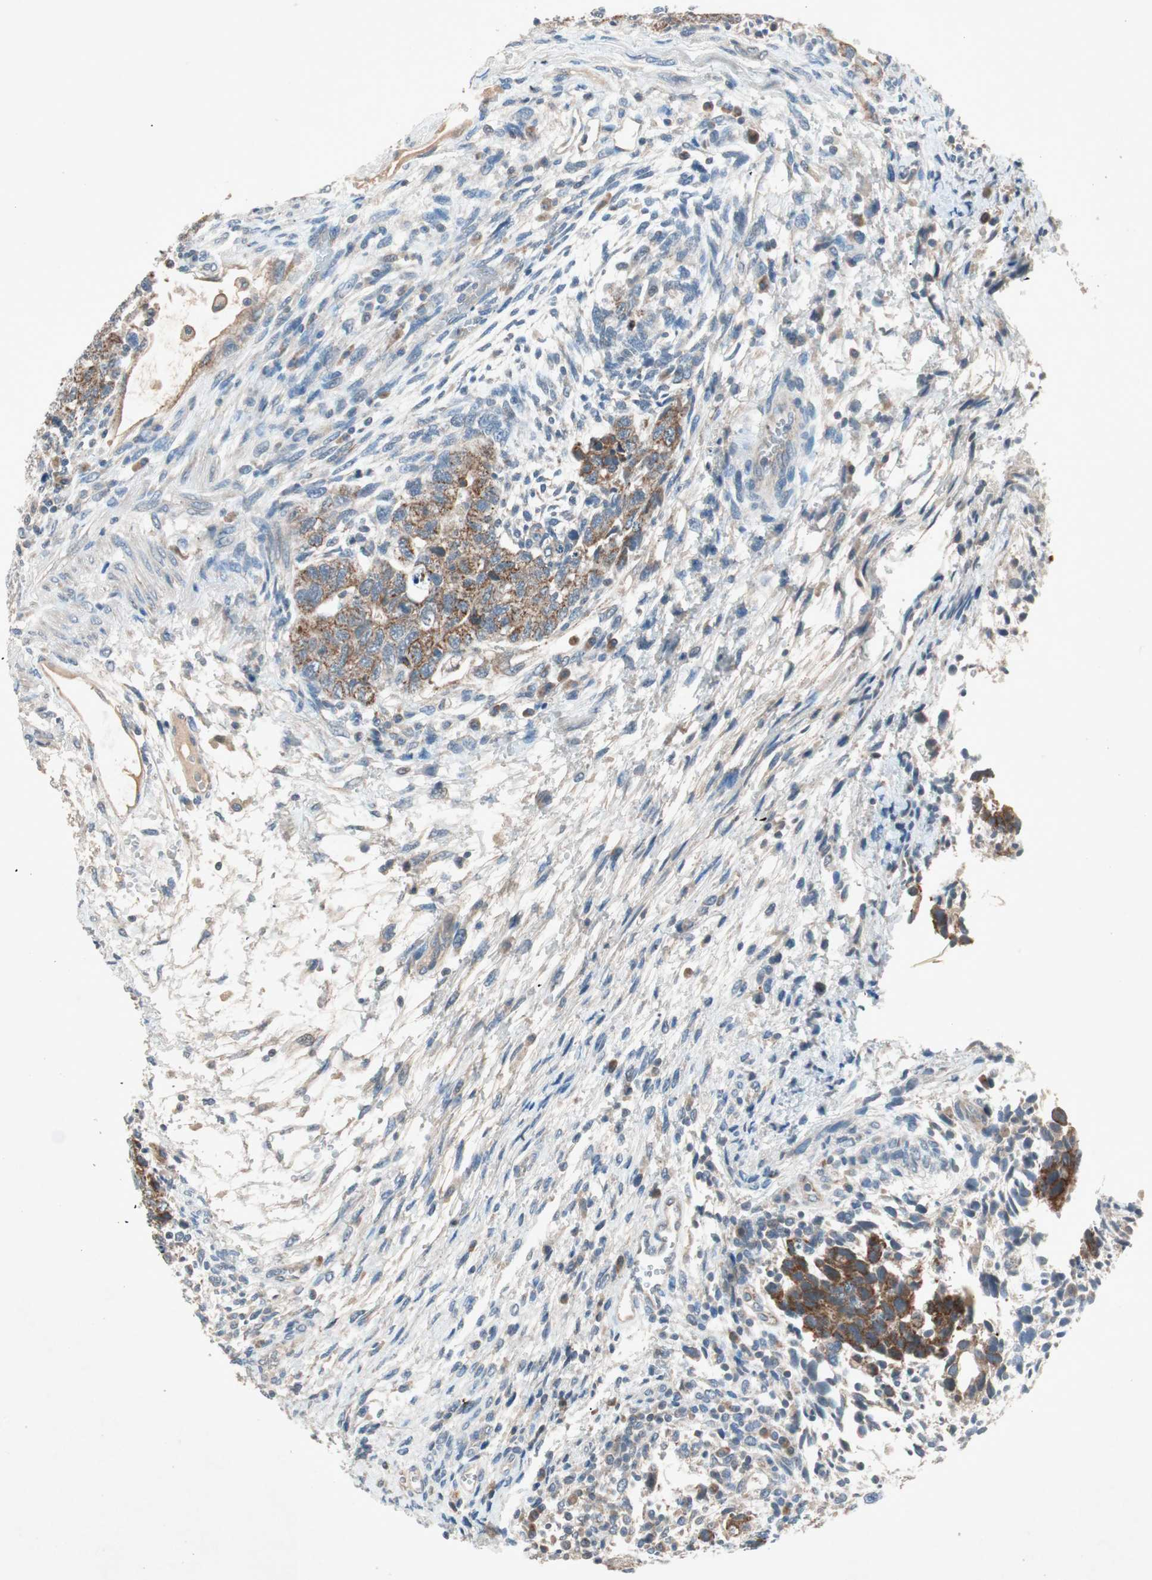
{"staining": {"intensity": "moderate", "quantity": ">75%", "location": "cytoplasmic/membranous"}, "tissue": "testis cancer", "cell_type": "Tumor cells", "image_type": "cancer", "snomed": [{"axis": "morphology", "description": "Normal tissue, NOS"}, {"axis": "morphology", "description": "Carcinoma, Embryonal, NOS"}, {"axis": "topography", "description": "Testis"}], "caption": "High-power microscopy captured an immunohistochemistry (IHC) histopathology image of testis embryonal carcinoma, revealing moderate cytoplasmic/membranous expression in about >75% of tumor cells.", "gene": "NKAIN1", "patient": {"sex": "male", "age": 36}}